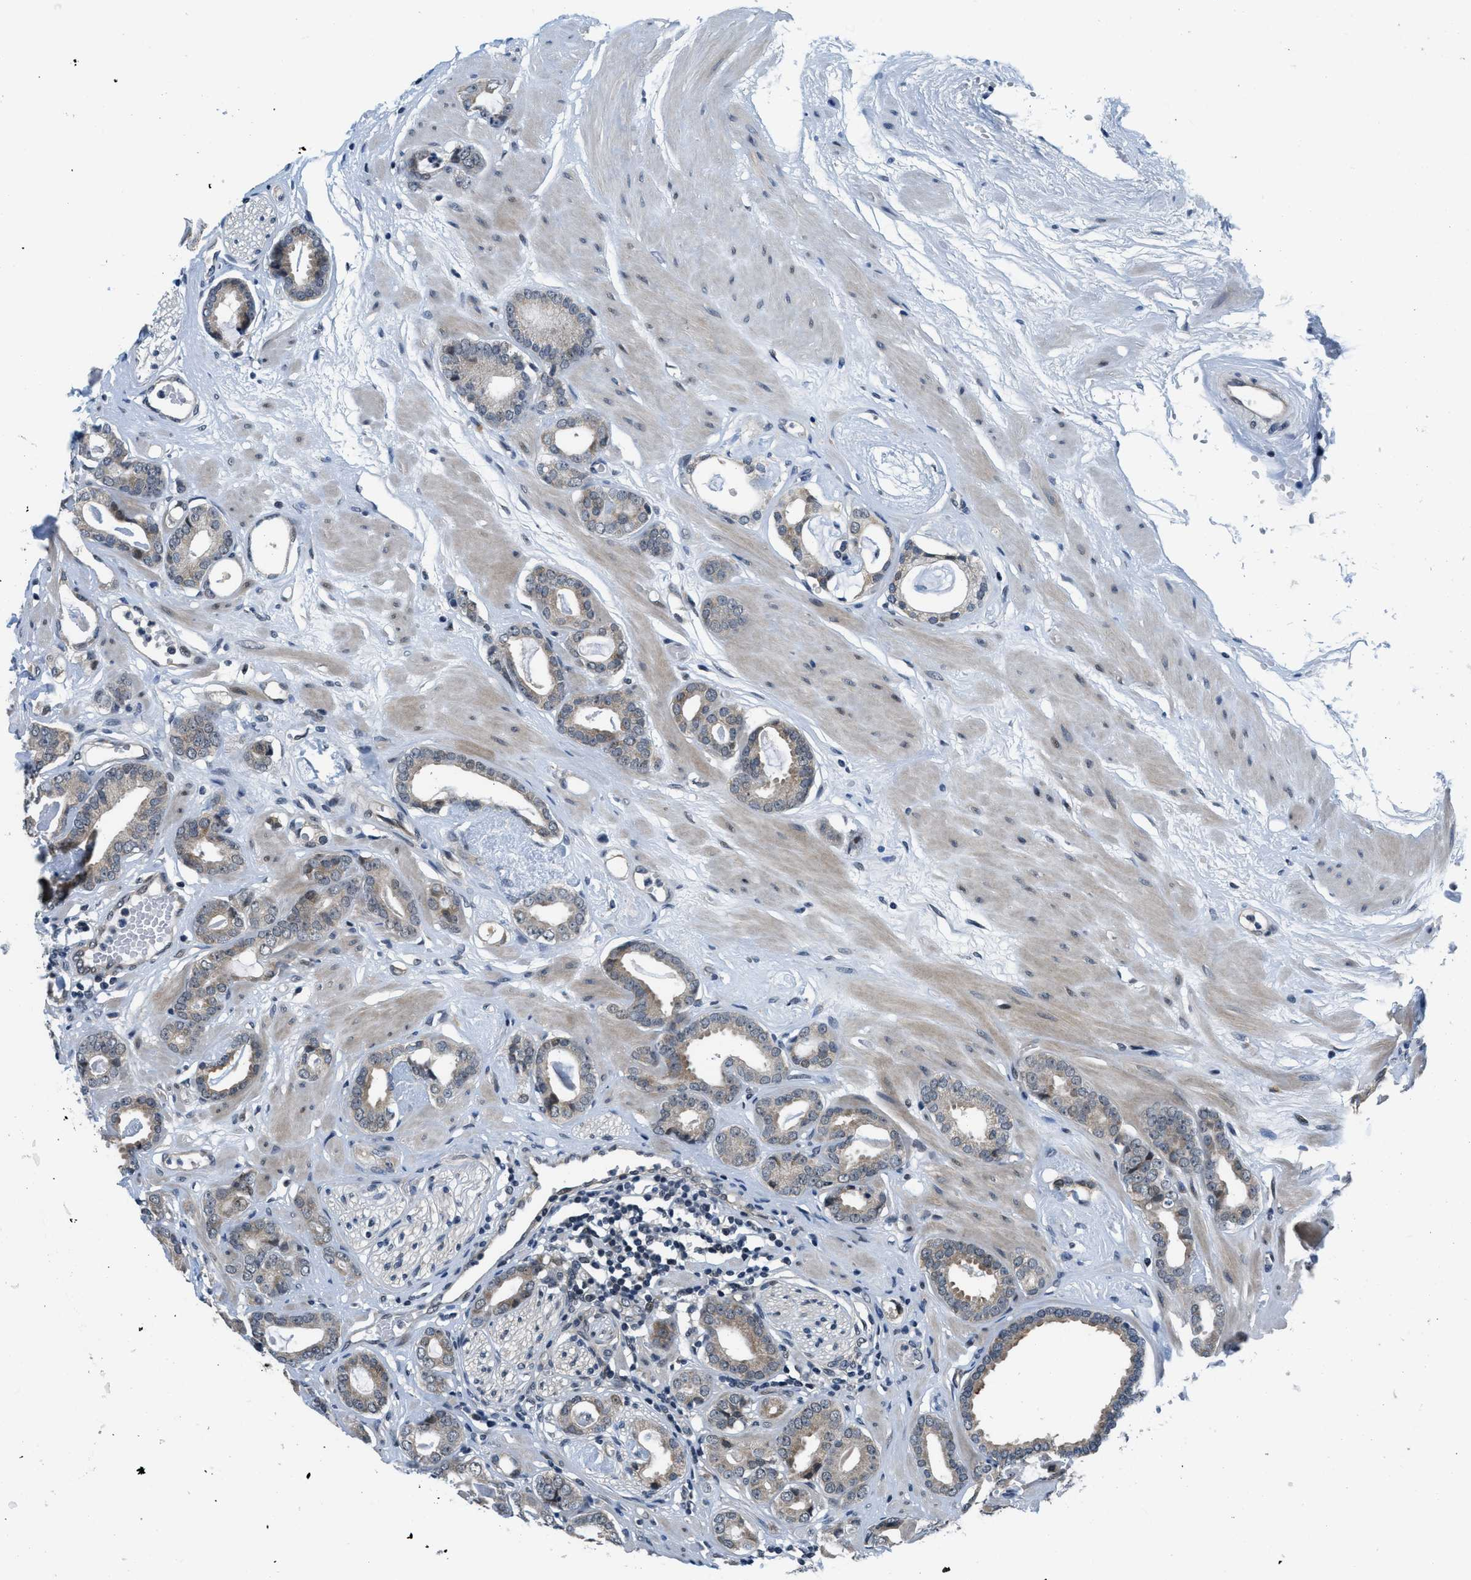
{"staining": {"intensity": "weak", "quantity": ">75%", "location": "cytoplasmic/membranous,nuclear"}, "tissue": "prostate cancer", "cell_type": "Tumor cells", "image_type": "cancer", "snomed": [{"axis": "morphology", "description": "Adenocarcinoma, Low grade"}, {"axis": "topography", "description": "Prostate"}], "caption": "DAB immunohistochemical staining of low-grade adenocarcinoma (prostate) exhibits weak cytoplasmic/membranous and nuclear protein staining in approximately >75% of tumor cells.", "gene": "SETD5", "patient": {"sex": "male", "age": 53}}